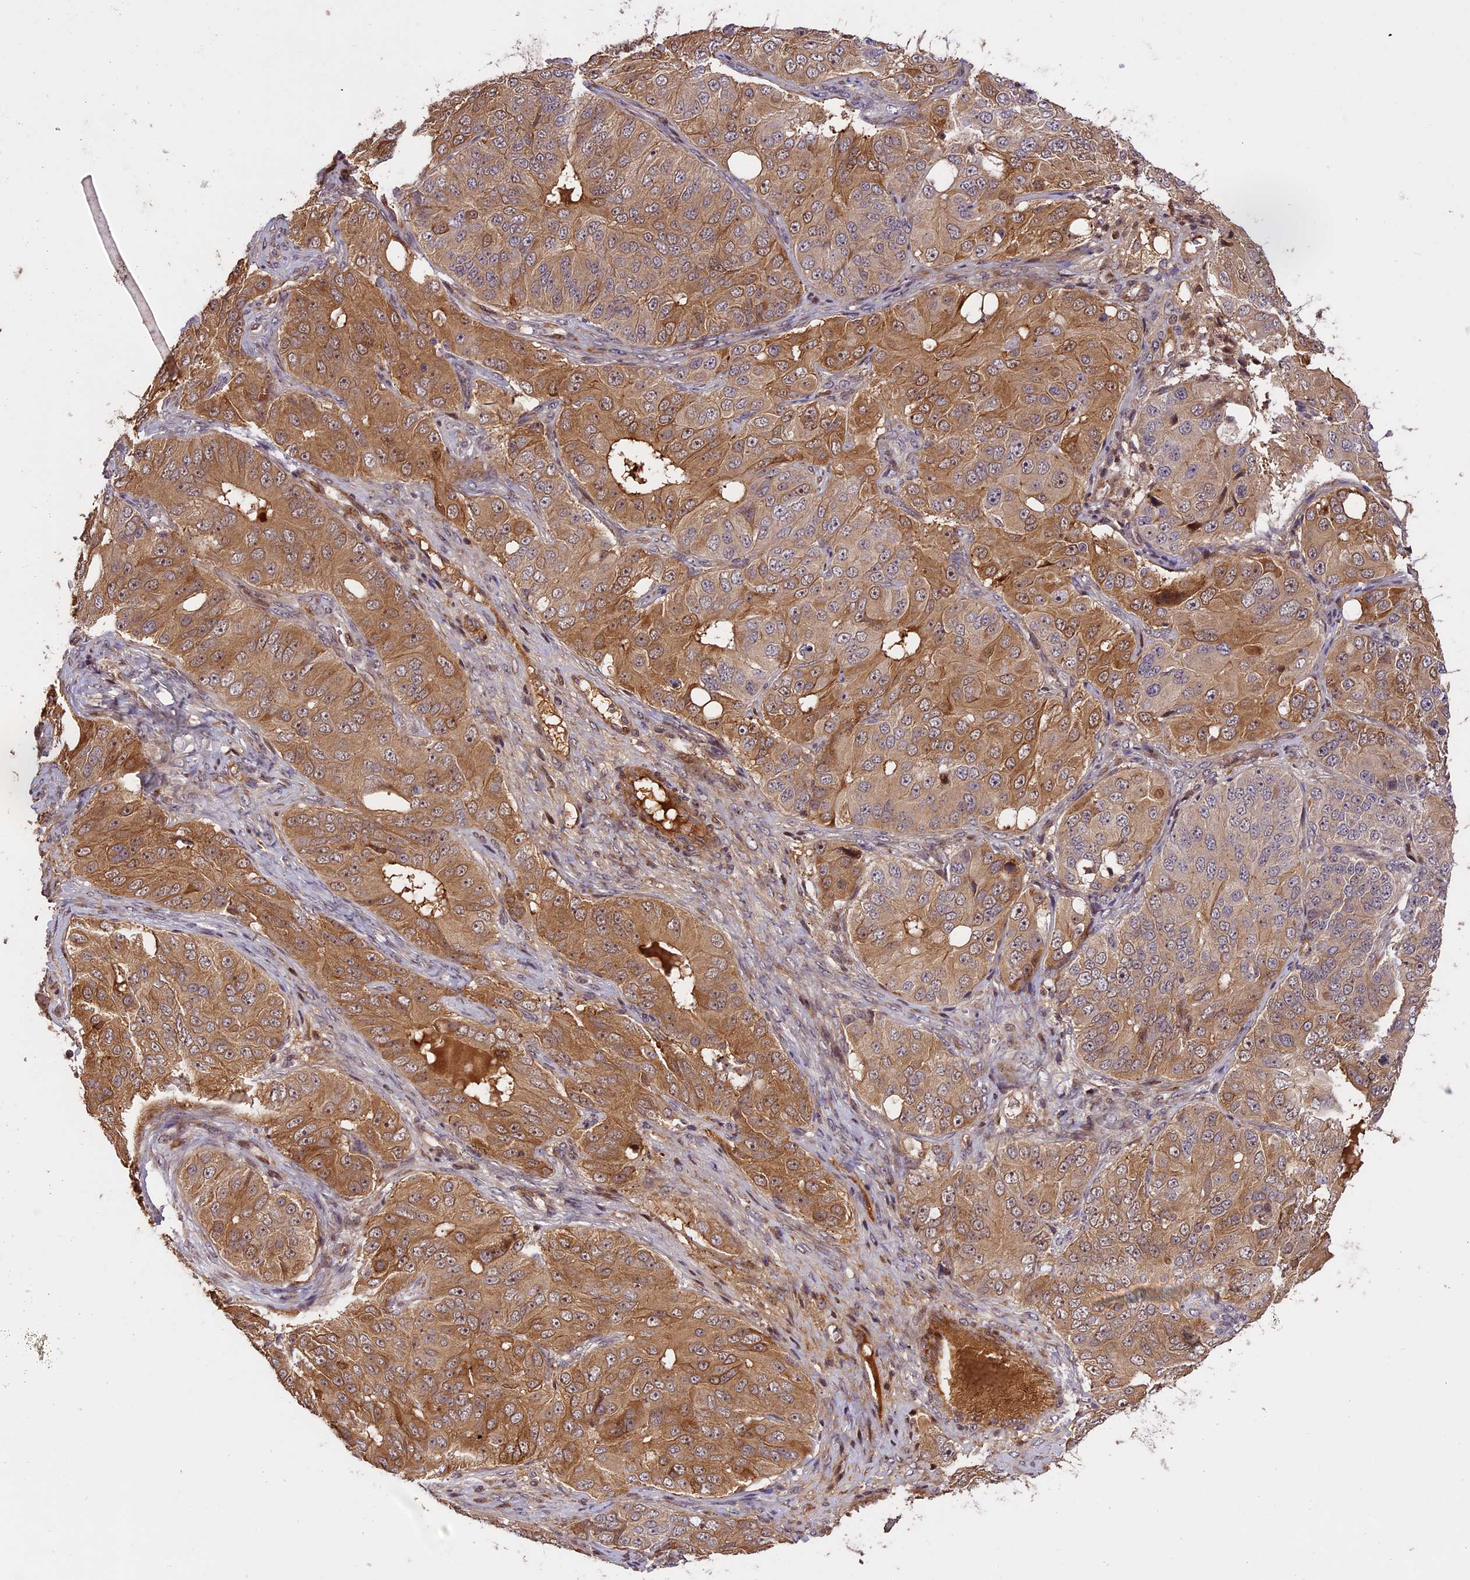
{"staining": {"intensity": "moderate", "quantity": ">75%", "location": "cytoplasmic/membranous"}, "tissue": "ovarian cancer", "cell_type": "Tumor cells", "image_type": "cancer", "snomed": [{"axis": "morphology", "description": "Carcinoma, endometroid"}, {"axis": "topography", "description": "Ovary"}], "caption": "Immunohistochemical staining of ovarian endometroid carcinoma demonstrates medium levels of moderate cytoplasmic/membranous protein staining in approximately >75% of tumor cells.", "gene": "ENHO", "patient": {"sex": "female", "age": 51}}